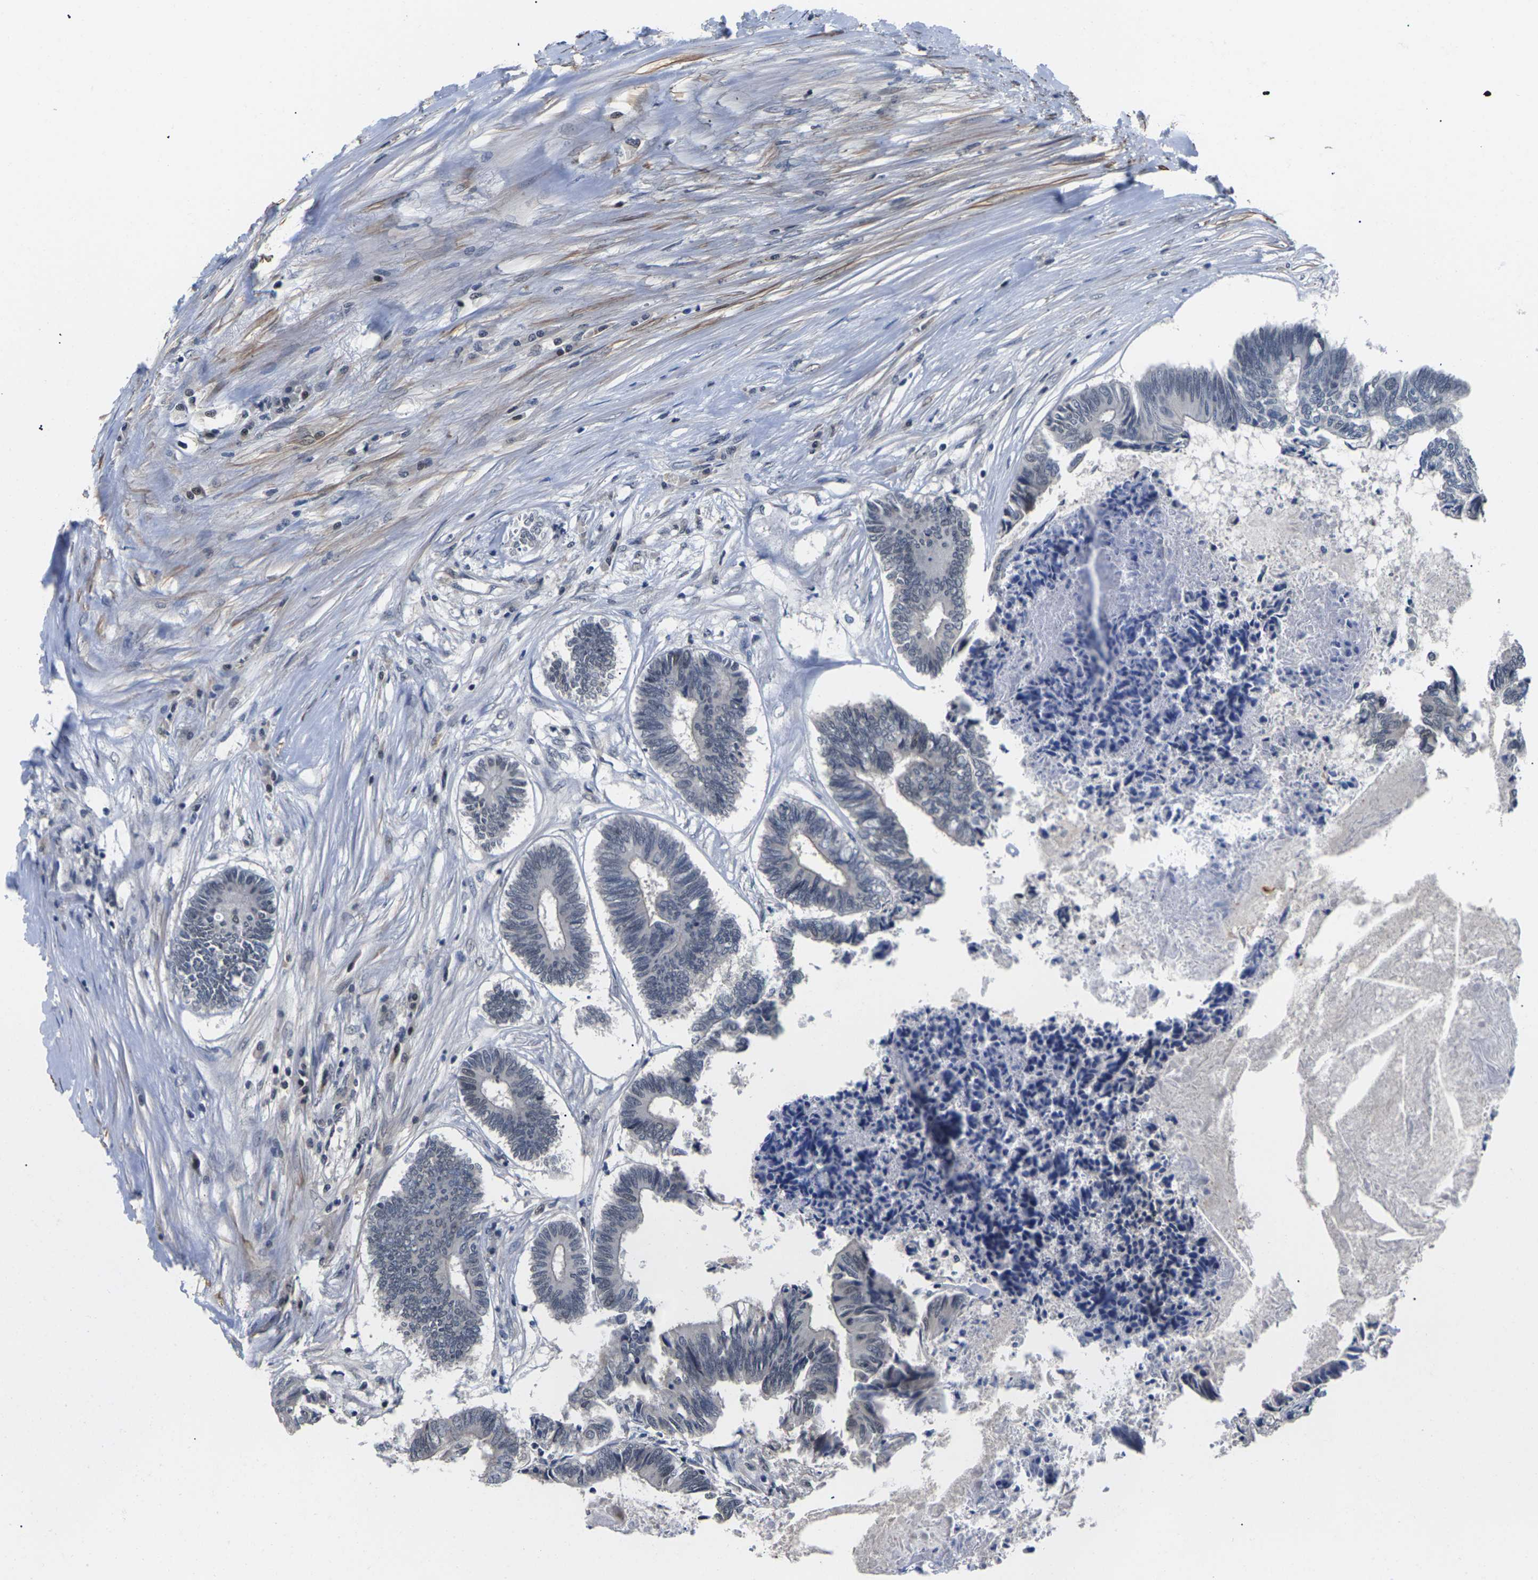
{"staining": {"intensity": "negative", "quantity": "none", "location": "none"}, "tissue": "colorectal cancer", "cell_type": "Tumor cells", "image_type": "cancer", "snomed": [{"axis": "morphology", "description": "Adenocarcinoma, NOS"}, {"axis": "topography", "description": "Rectum"}], "caption": "Immunohistochemical staining of human adenocarcinoma (colorectal) reveals no significant expression in tumor cells.", "gene": "ST6GAL2", "patient": {"sex": "male", "age": 63}}